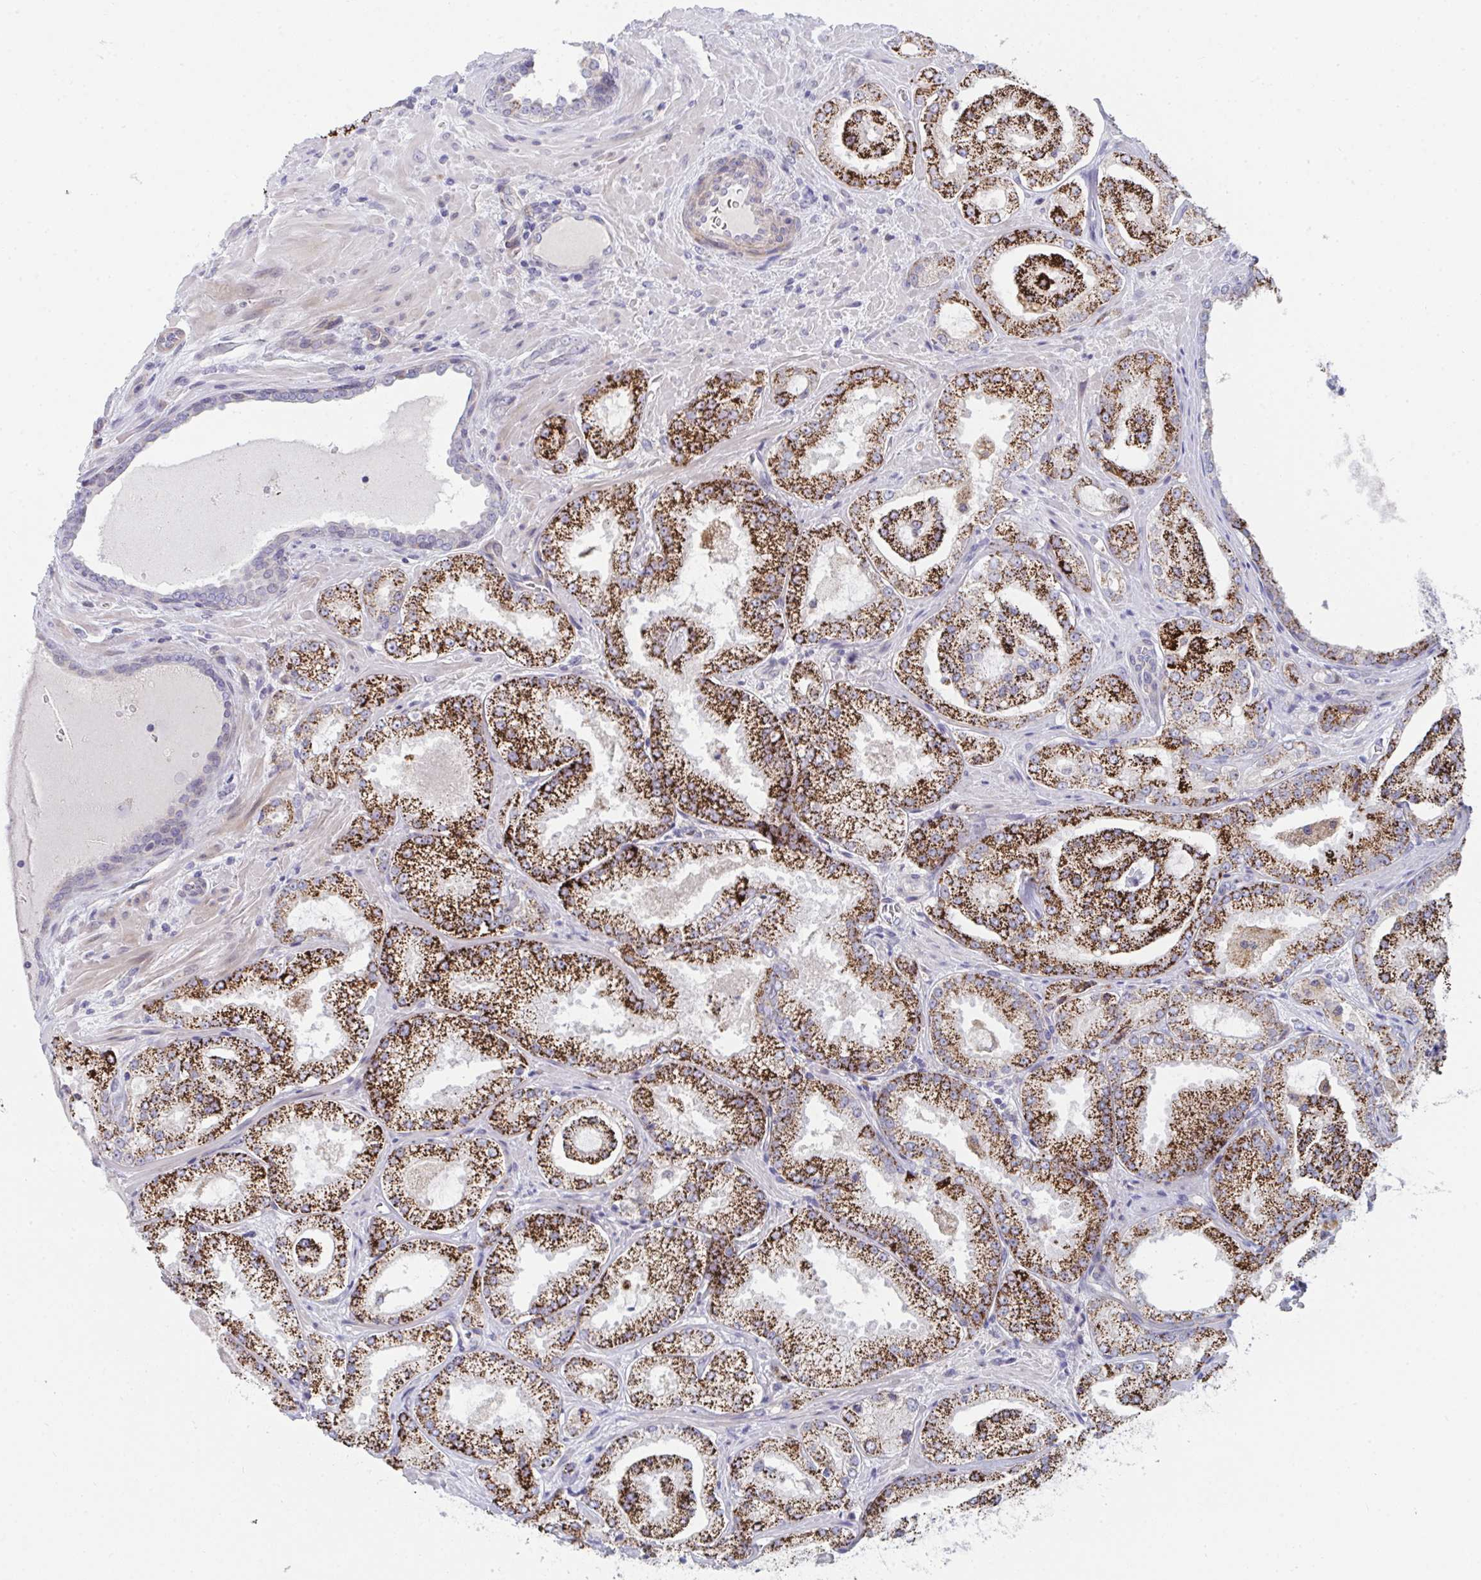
{"staining": {"intensity": "strong", "quantity": "25%-75%", "location": "cytoplasmic/membranous"}, "tissue": "prostate cancer", "cell_type": "Tumor cells", "image_type": "cancer", "snomed": [{"axis": "morphology", "description": "Adenocarcinoma, High grade"}, {"axis": "topography", "description": "Prostate"}], "caption": "An image showing strong cytoplasmic/membranous staining in approximately 25%-75% of tumor cells in prostate cancer, as visualized by brown immunohistochemical staining.", "gene": "VWDE", "patient": {"sex": "male", "age": 73}}